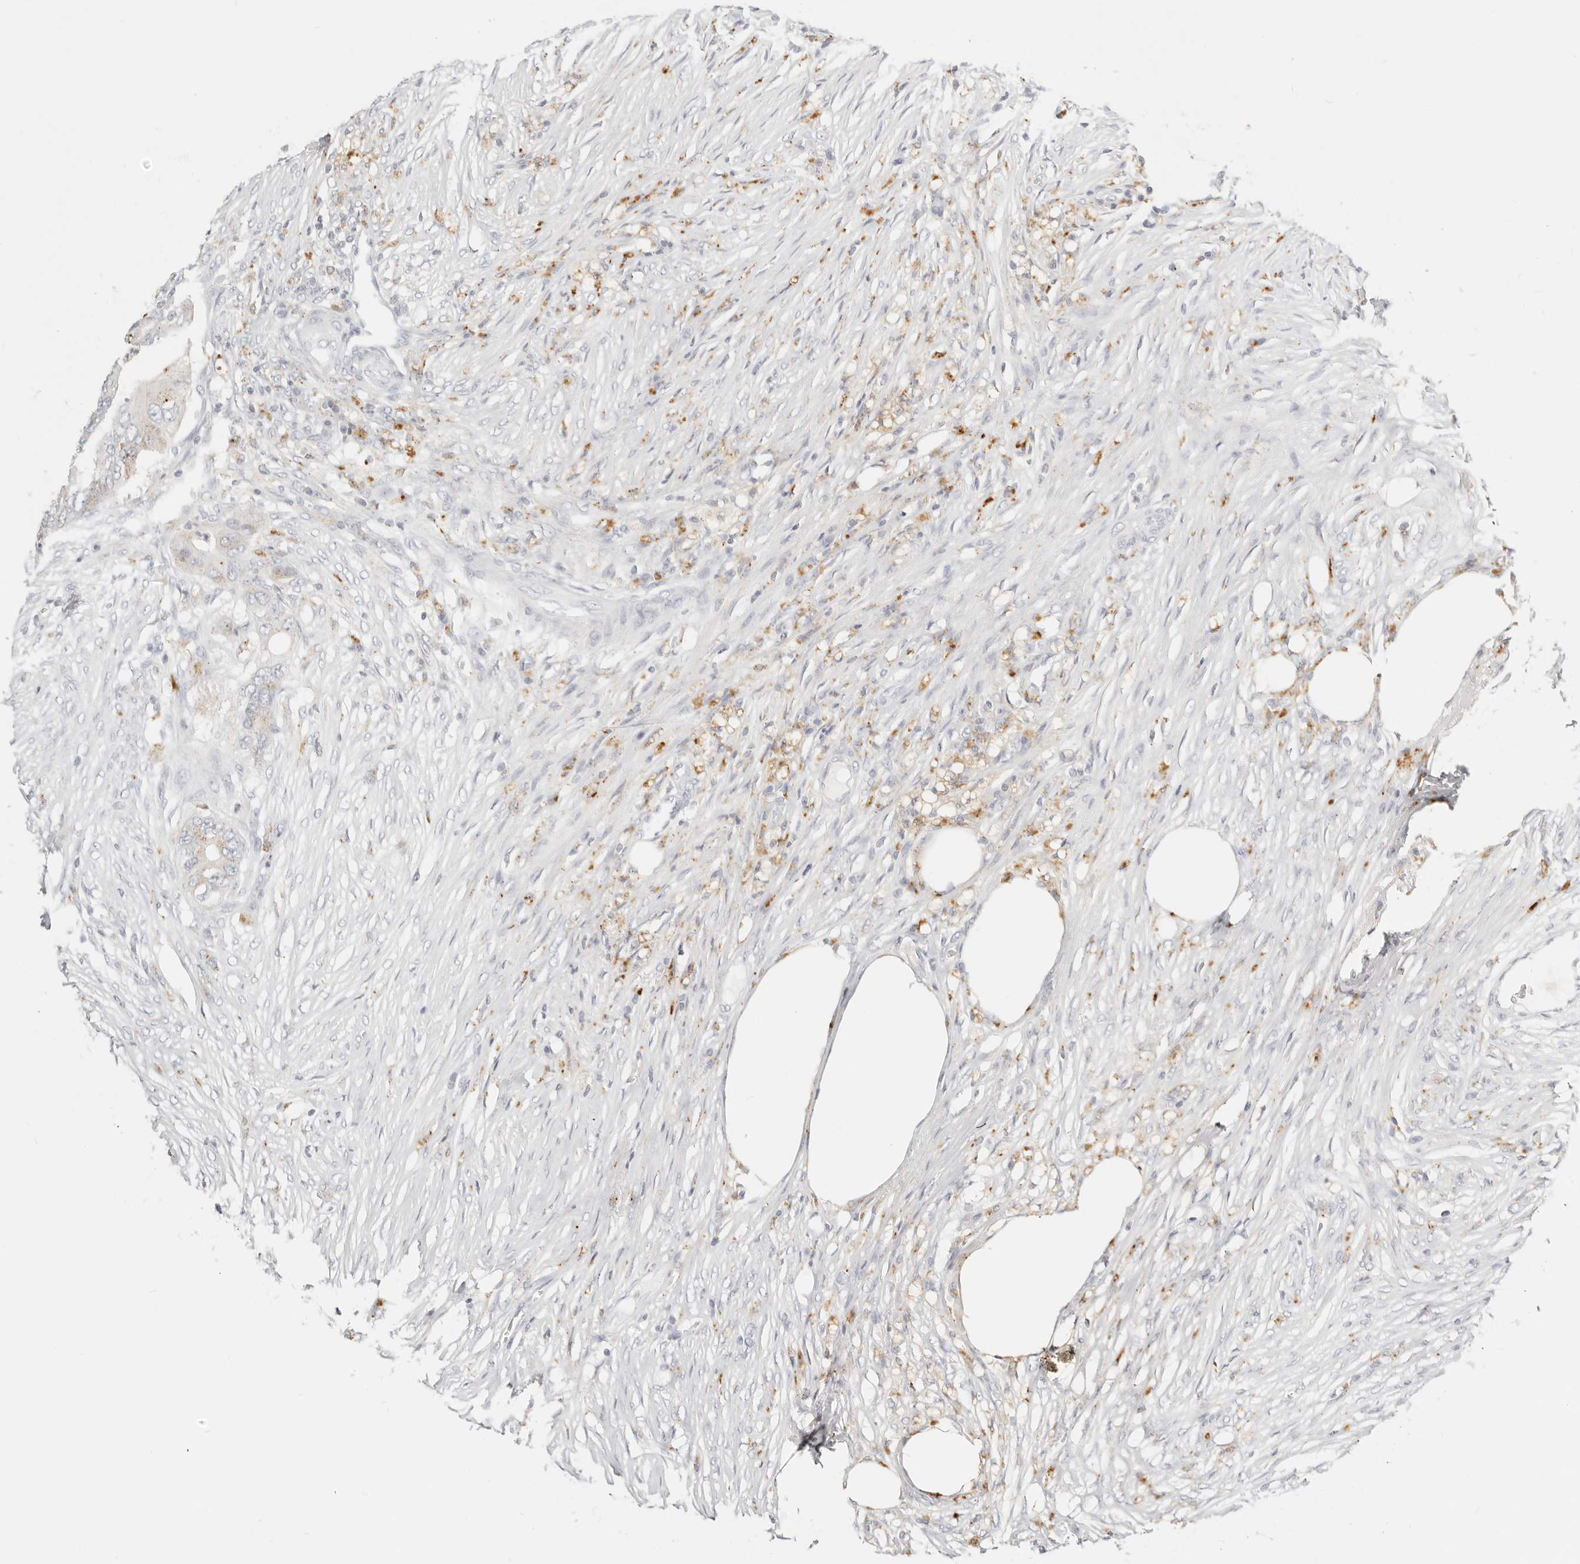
{"staining": {"intensity": "moderate", "quantity": "<25%", "location": "cytoplasmic/membranous"}, "tissue": "colorectal cancer", "cell_type": "Tumor cells", "image_type": "cancer", "snomed": [{"axis": "morphology", "description": "Adenocarcinoma, NOS"}, {"axis": "topography", "description": "Colon"}], "caption": "Brown immunohistochemical staining in colorectal cancer (adenocarcinoma) displays moderate cytoplasmic/membranous expression in about <25% of tumor cells.", "gene": "RNASET2", "patient": {"sex": "male", "age": 71}}